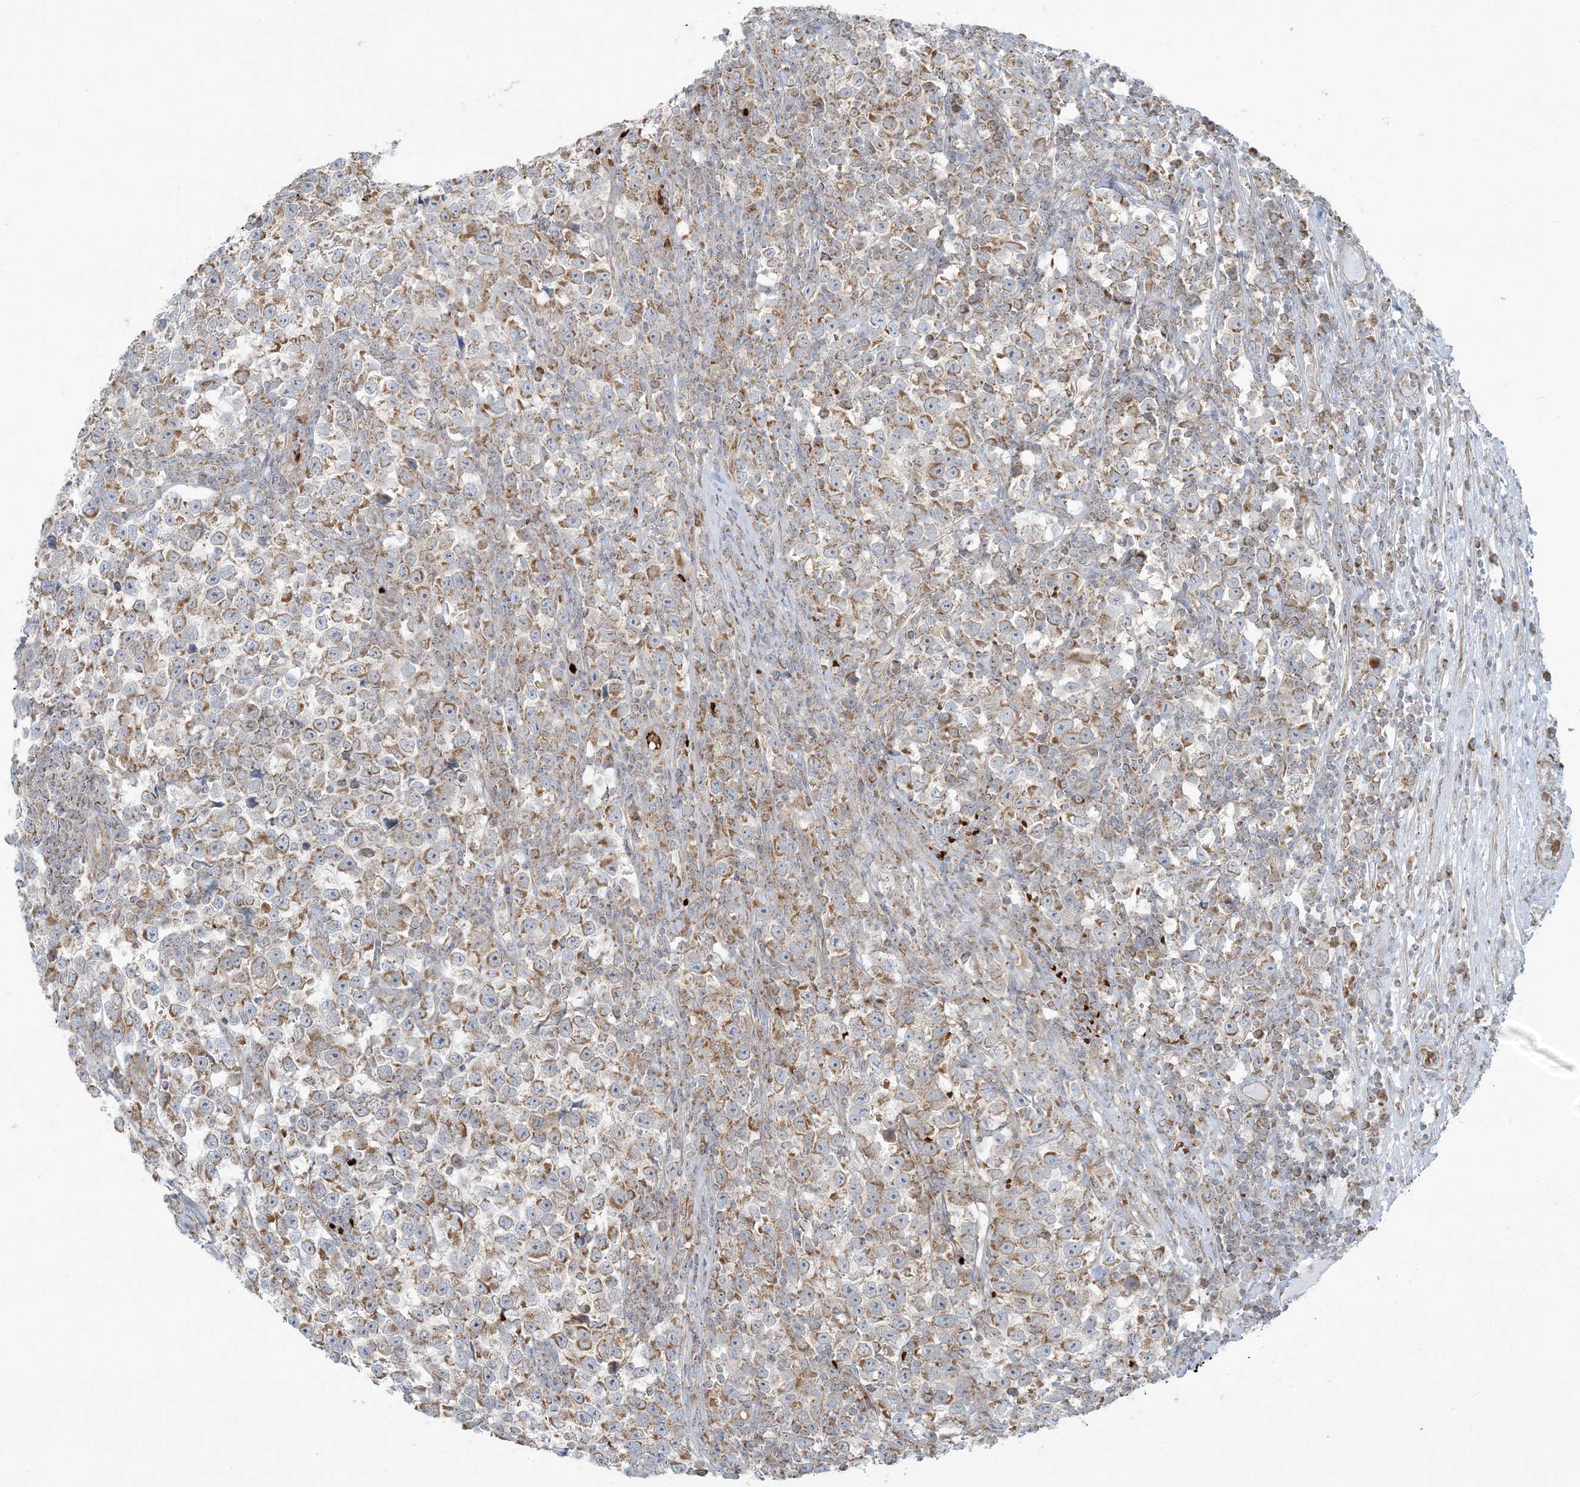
{"staining": {"intensity": "moderate", "quantity": ">75%", "location": "cytoplasmic/membranous"}, "tissue": "testis cancer", "cell_type": "Tumor cells", "image_type": "cancer", "snomed": [{"axis": "morphology", "description": "Normal tissue, NOS"}, {"axis": "morphology", "description": "Seminoma, NOS"}, {"axis": "topography", "description": "Testis"}], "caption": "Testis cancer (seminoma) tissue displays moderate cytoplasmic/membranous staining in about >75% of tumor cells", "gene": "PIK3R4", "patient": {"sex": "male", "age": 43}}